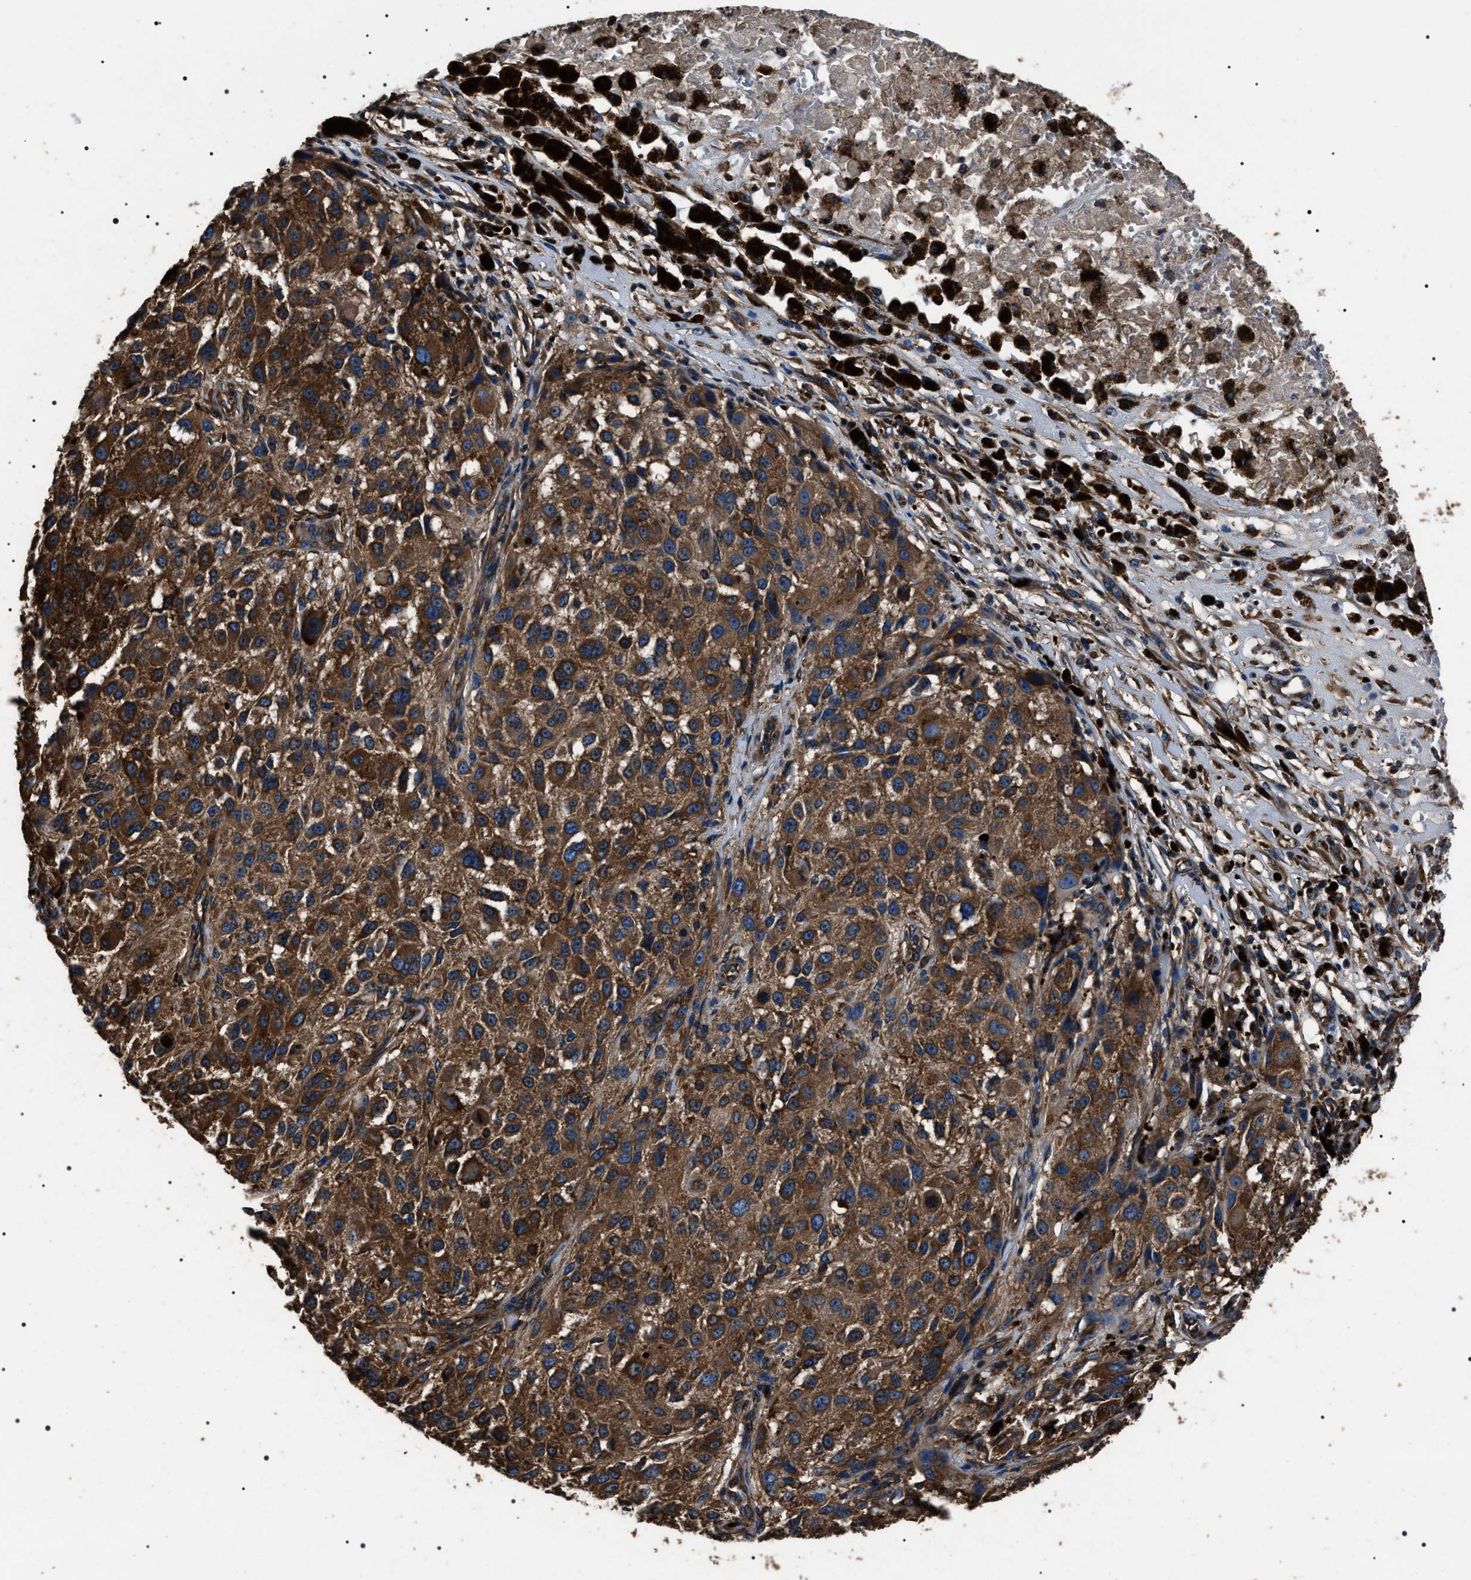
{"staining": {"intensity": "strong", "quantity": ">75%", "location": "cytoplasmic/membranous"}, "tissue": "melanoma", "cell_type": "Tumor cells", "image_type": "cancer", "snomed": [{"axis": "morphology", "description": "Necrosis, NOS"}, {"axis": "morphology", "description": "Malignant melanoma, NOS"}, {"axis": "topography", "description": "Skin"}], "caption": "The image reveals staining of malignant melanoma, revealing strong cytoplasmic/membranous protein positivity (brown color) within tumor cells.", "gene": "HSCB", "patient": {"sex": "female", "age": 87}}